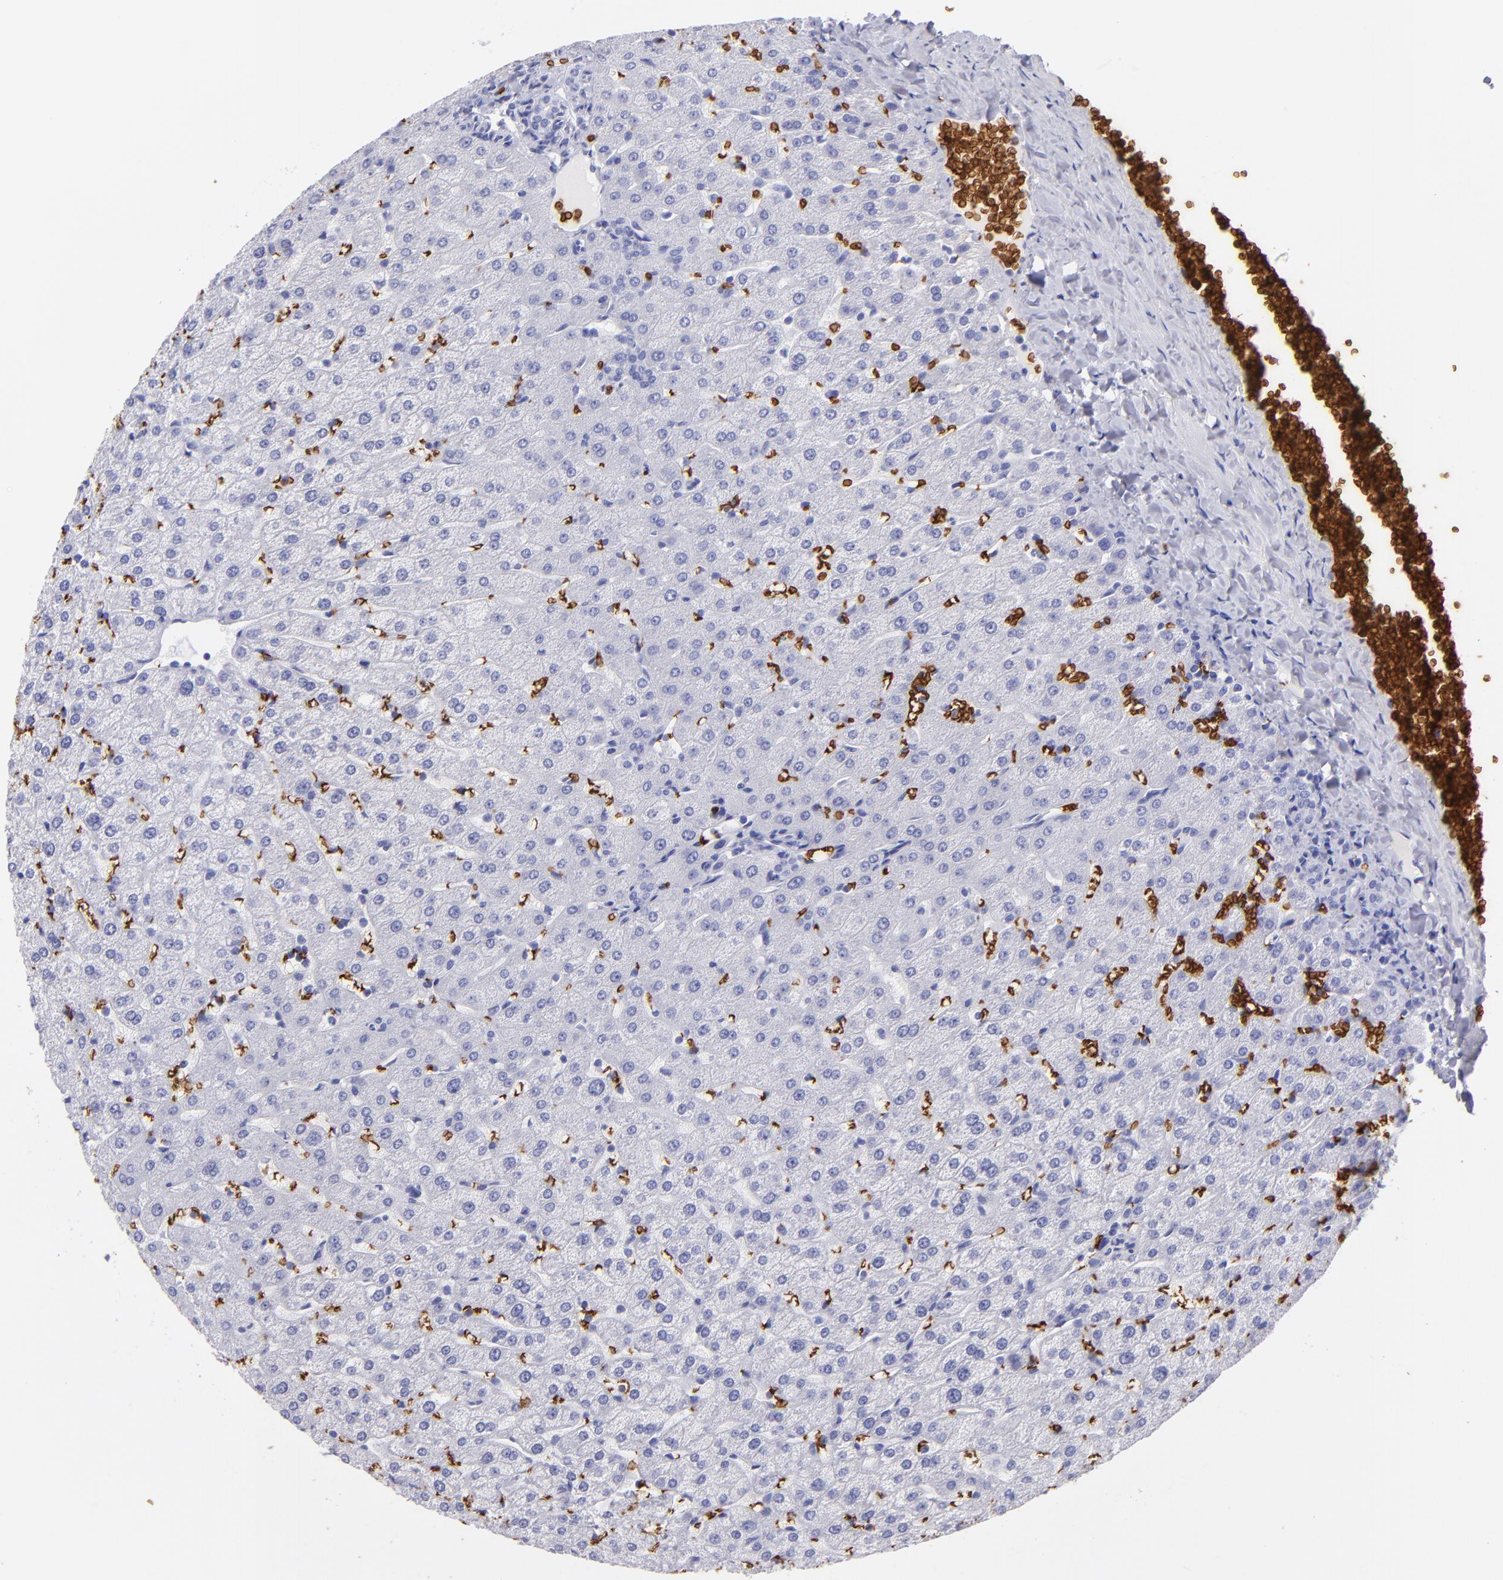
{"staining": {"intensity": "negative", "quantity": "none", "location": "none"}, "tissue": "liver", "cell_type": "Cholangiocytes", "image_type": "normal", "snomed": [{"axis": "morphology", "description": "Normal tissue, NOS"}, {"axis": "morphology", "description": "Fibrosis, NOS"}, {"axis": "topography", "description": "Liver"}], "caption": "A photomicrograph of liver stained for a protein demonstrates no brown staining in cholangiocytes.", "gene": "GYPA", "patient": {"sex": "female", "age": 29}}